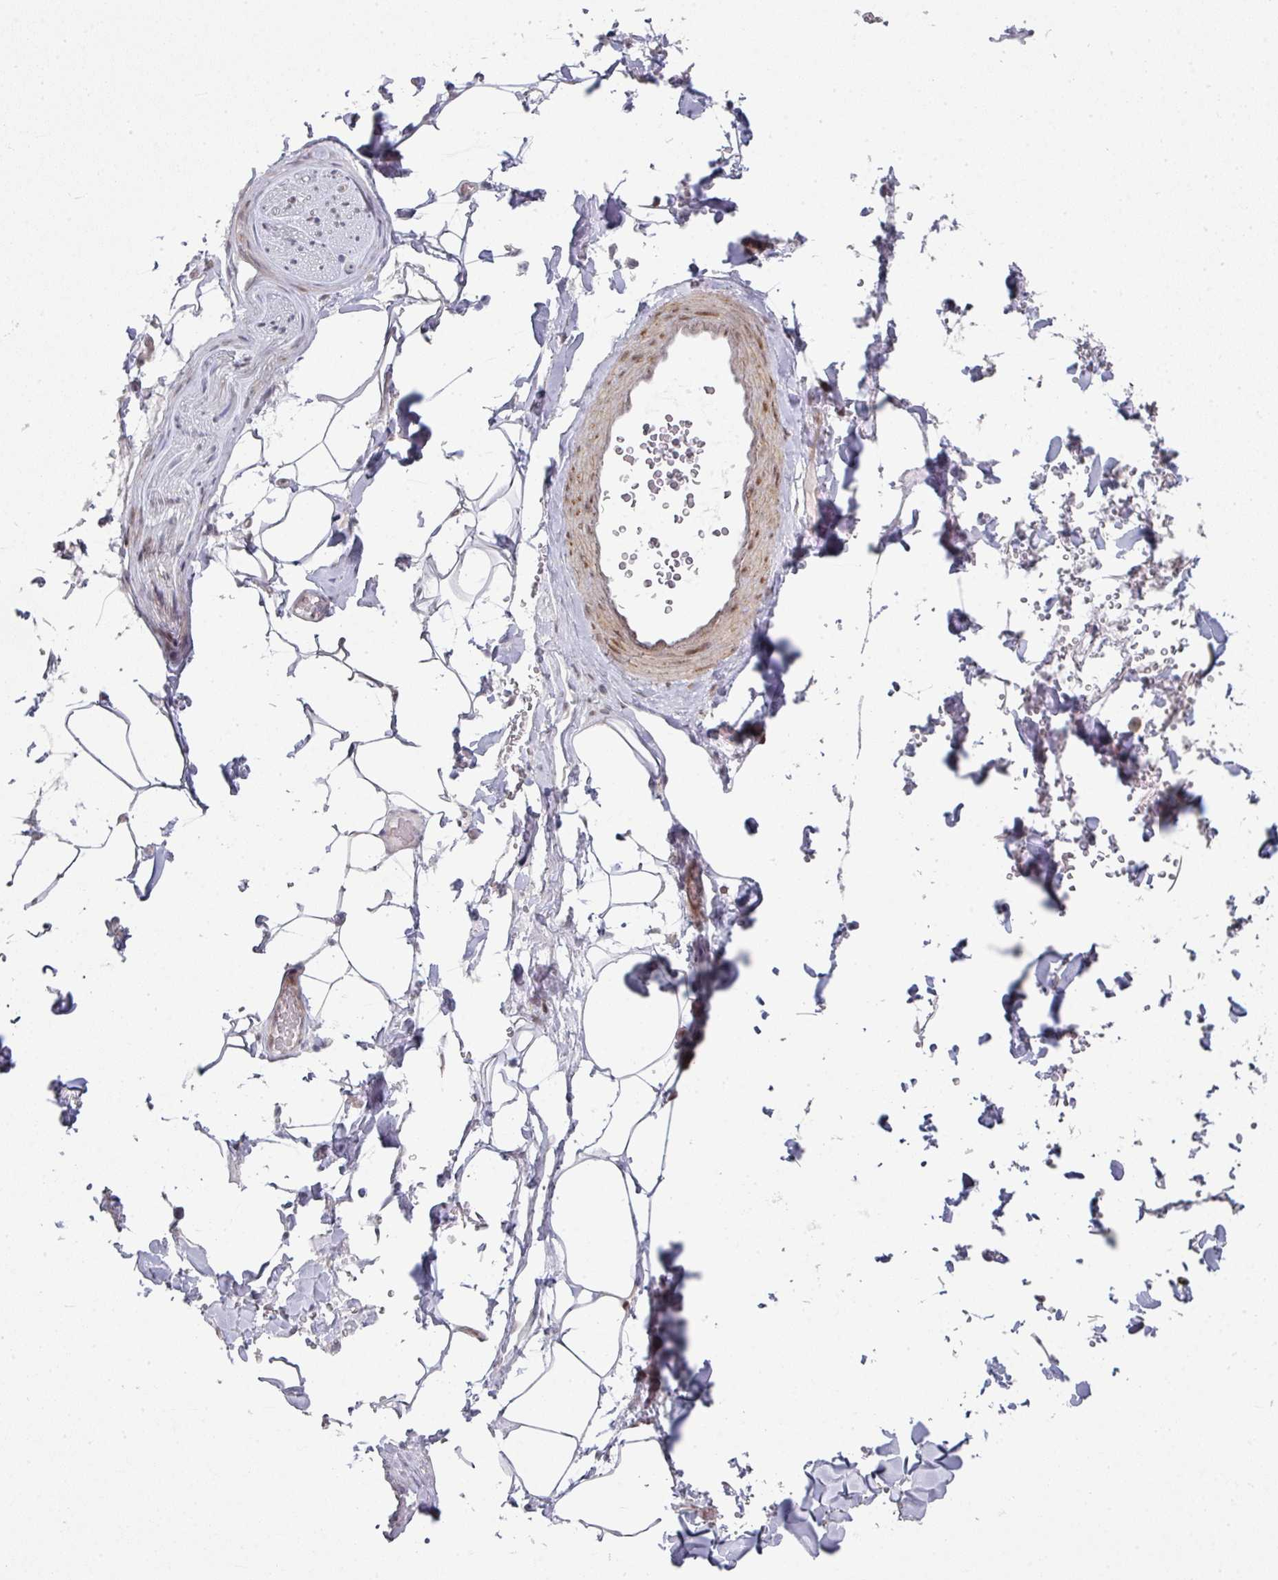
{"staining": {"intensity": "negative", "quantity": "none", "location": "none"}, "tissue": "adipose tissue", "cell_type": "Adipocytes", "image_type": "normal", "snomed": [{"axis": "morphology", "description": "Normal tissue, NOS"}, {"axis": "topography", "description": "Rectum"}, {"axis": "topography", "description": "Peripheral nerve tissue"}], "caption": "Immunohistochemical staining of unremarkable adipose tissue shows no significant positivity in adipocytes. (DAB (3,3'-diaminobenzidine) immunohistochemistry (IHC), high magnification).", "gene": "TMCC1", "patient": {"sex": "female", "age": 69}}